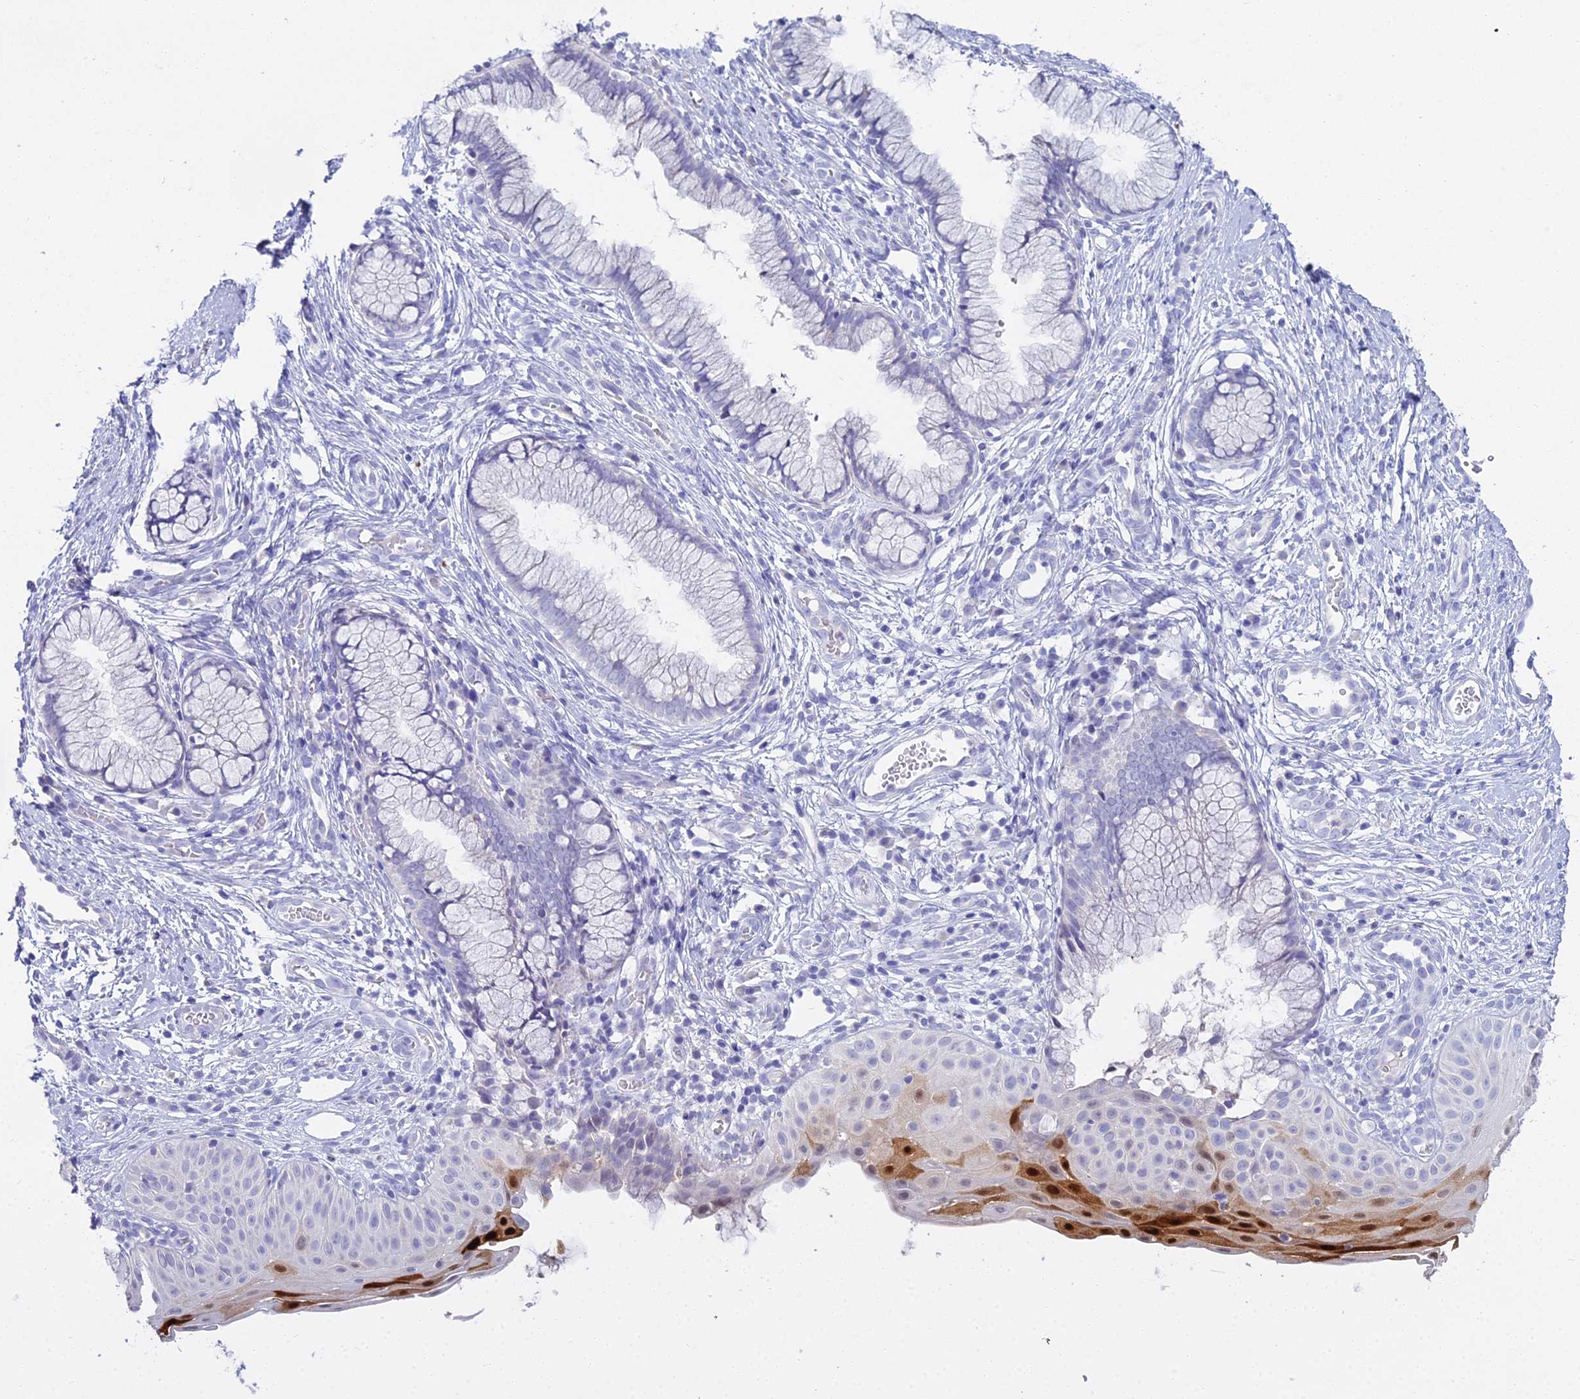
{"staining": {"intensity": "negative", "quantity": "none", "location": "none"}, "tissue": "cervix", "cell_type": "Glandular cells", "image_type": "normal", "snomed": [{"axis": "morphology", "description": "Normal tissue, NOS"}, {"axis": "topography", "description": "Cervix"}], "caption": "A high-resolution histopathology image shows immunohistochemistry staining of normal cervix, which displays no significant positivity in glandular cells.", "gene": "S100A7", "patient": {"sex": "female", "age": 36}}